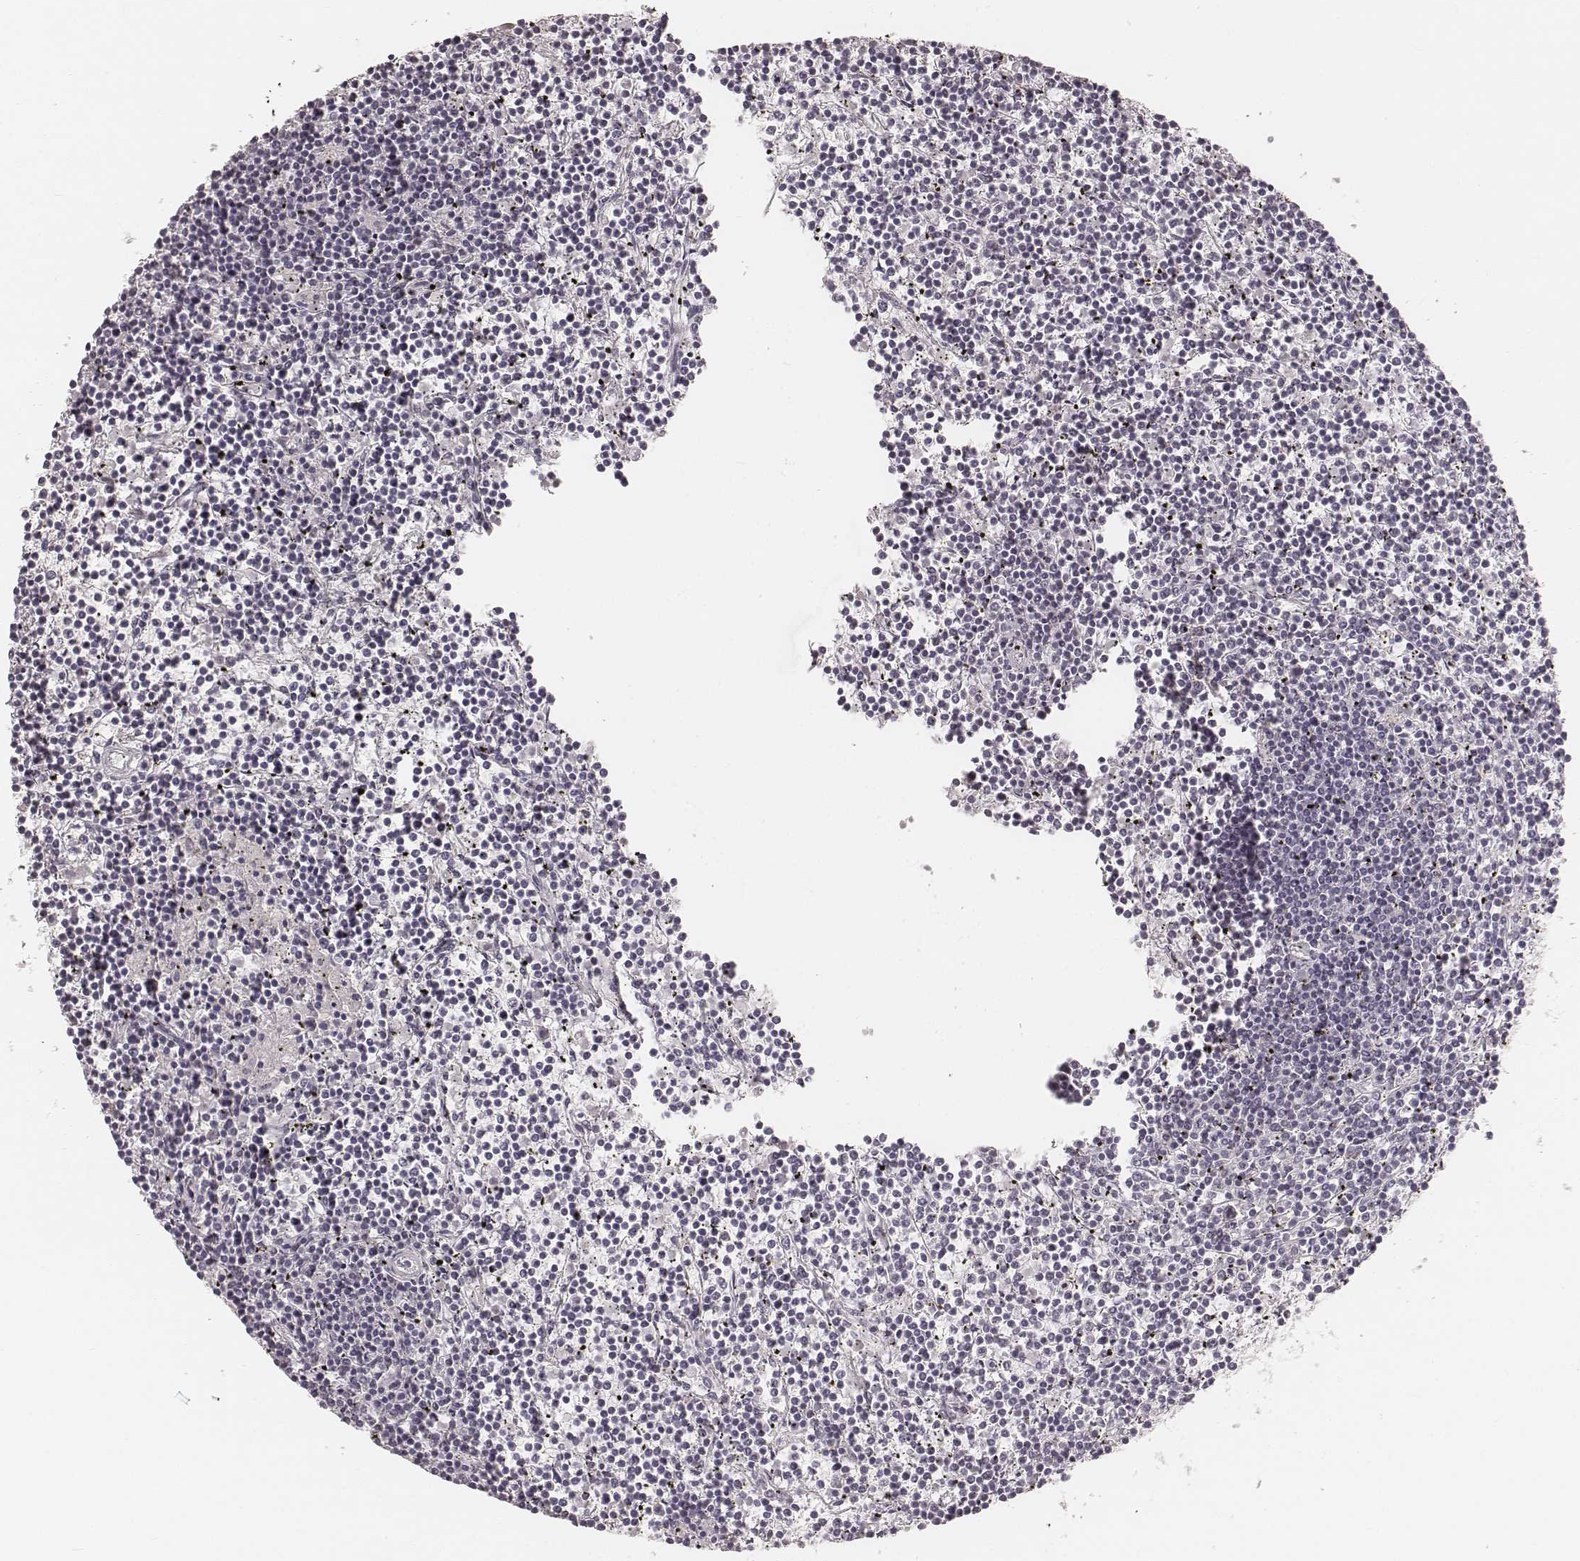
{"staining": {"intensity": "negative", "quantity": "none", "location": "none"}, "tissue": "lymphoma", "cell_type": "Tumor cells", "image_type": "cancer", "snomed": [{"axis": "morphology", "description": "Malignant lymphoma, non-Hodgkin's type, Low grade"}, {"axis": "topography", "description": "Spleen"}], "caption": "IHC of malignant lymphoma, non-Hodgkin's type (low-grade) displays no expression in tumor cells. The staining was performed using DAB (3,3'-diaminobenzidine) to visualize the protein expression in brown, while the nuclei were stained in blue with hematoxylin (Magnification: 20x).", "gene": "TEX37", "patient": {"sex": "female", "age": 19}}